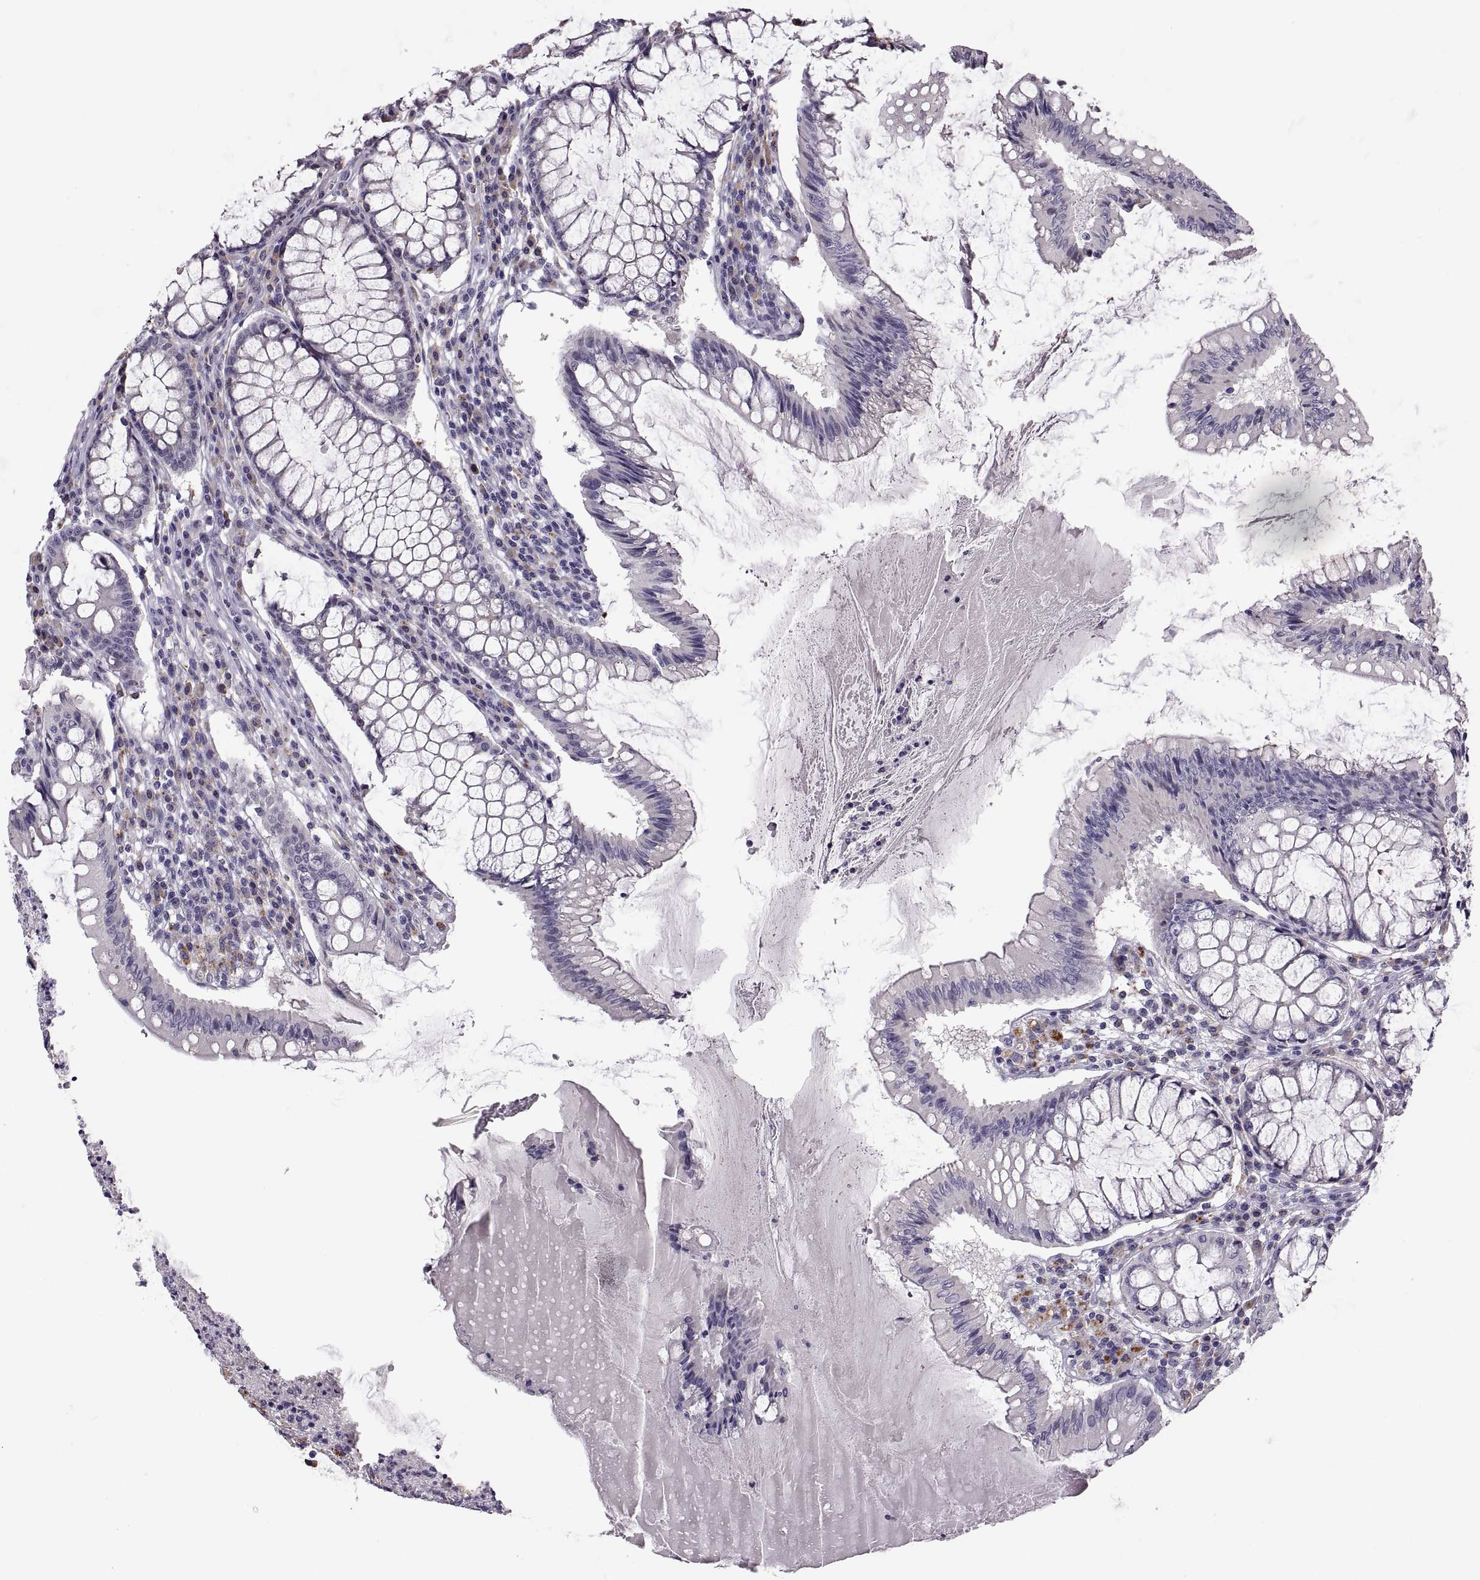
{"staining": {"intensity": "negative", "quantity": "none", "location": "none"}, "tissue": "colorectal cancer", "cell_type": "Tumor cells", "image_type": "cancer", "snomed": [{"axis": "morphology", "description": "Adenocarcinoma, NOS"}, {"axis": "topography", "description": "Colon"}], "caption": "Colorectal cancer stained for a protein using immunohistochemistry (IHC) shows no expression tumor cells.", "gene": "MAGEB18", "patient": {"sex": "female", "age": 70}}